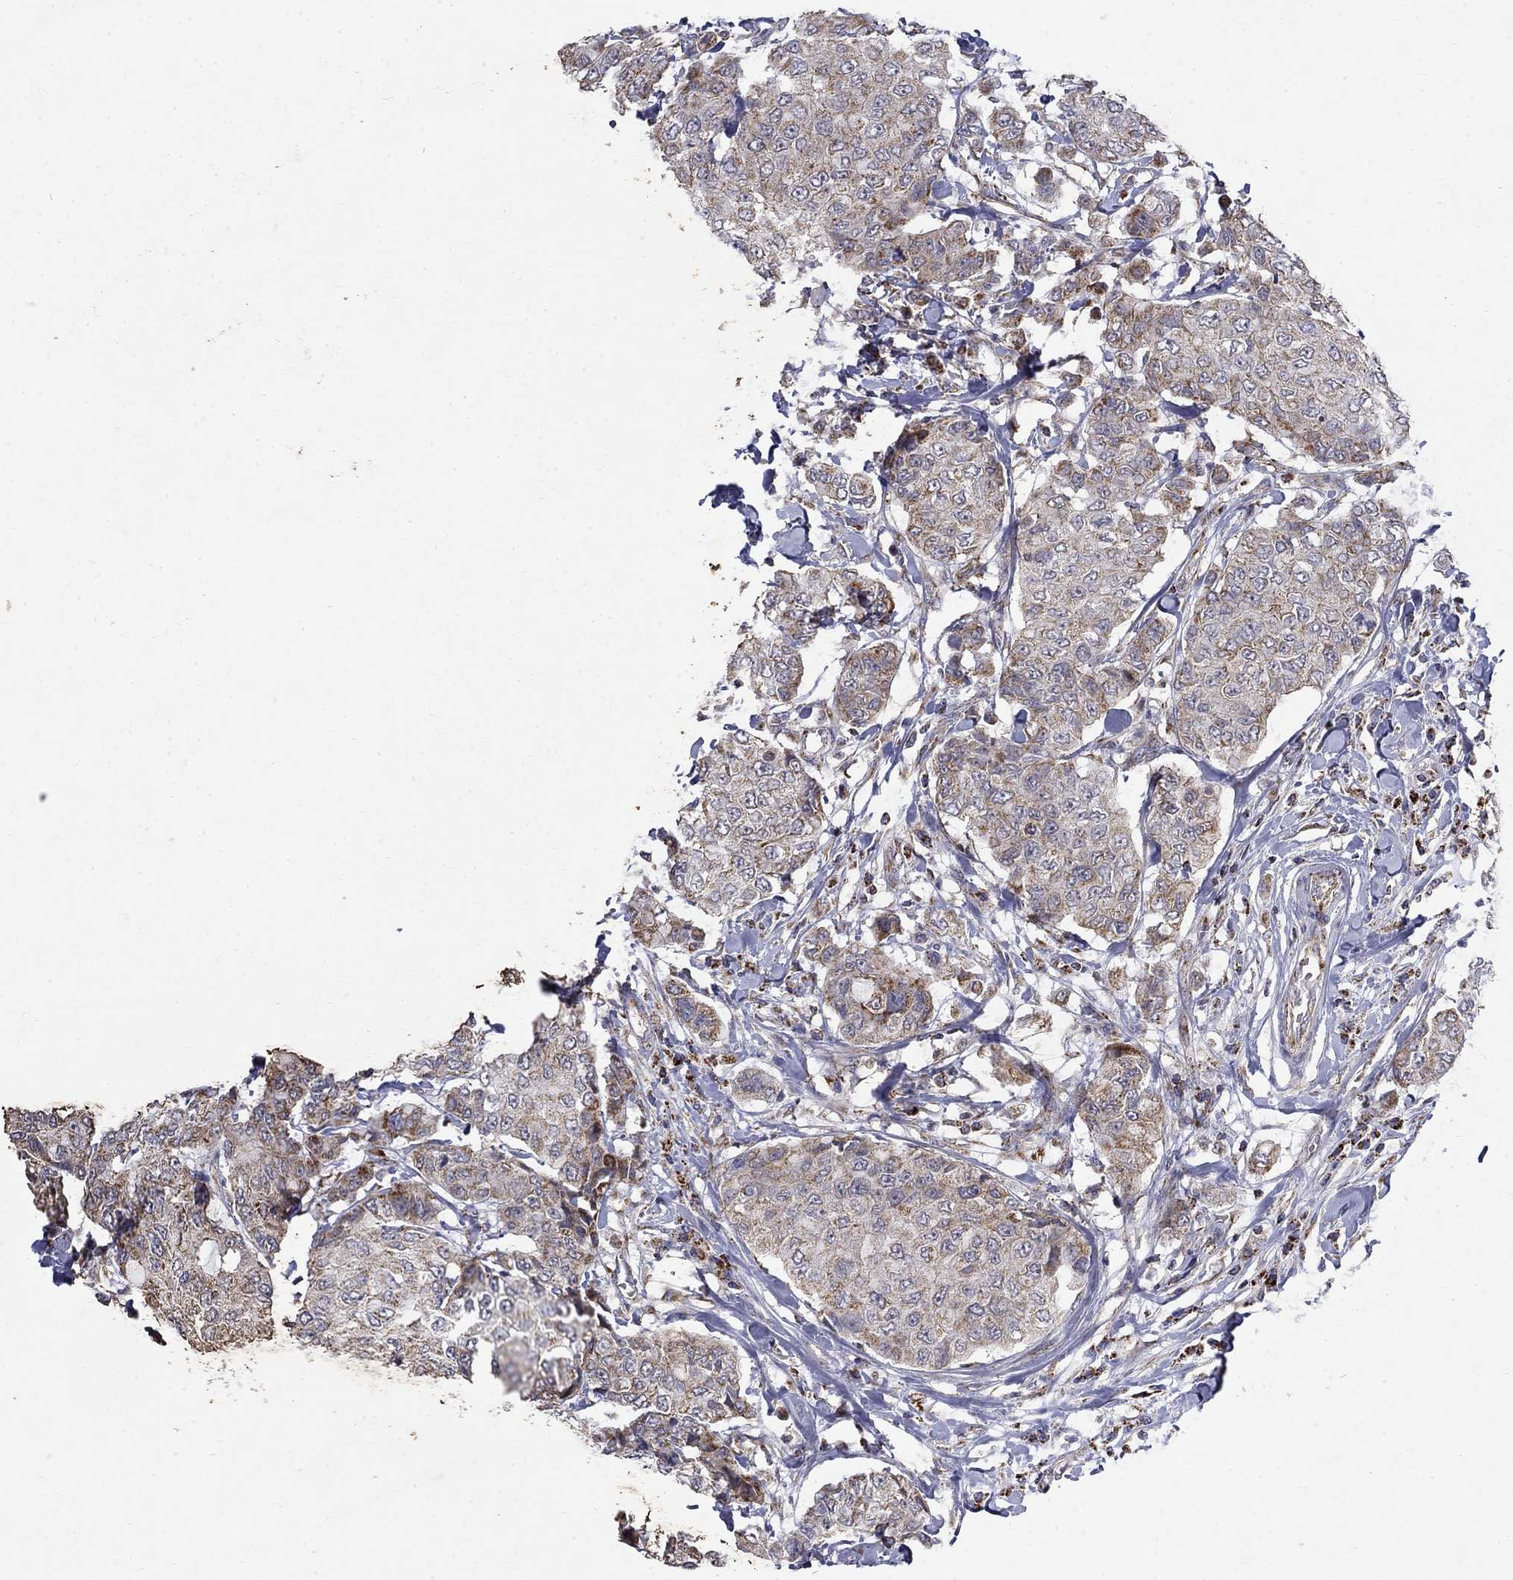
{"staining": {"intensity": "strong", "quantity": "<25%", "location": "cytoplasmic/membranous"}, "tissue": "breast cancer", "cell_type": "Tumor cells", "image_type": "cancer", "snomed": [{"axis": "morphology", "description": "Duct carcinoma"}, {"axis": "topography", "description": "Breast"}], "caption": "A high-resolution image shows immunohistochemistry (IHC) staining of breast cancer (intraductal carcinoma), which shows strong cytoplasmic/membranous positivity in approximately <25% of tumor cells. The protein is shown in brown color, while the nuclei are stained blue.", "gene": "PCBP3", "patient": {"sex": "female", "age": 27}}